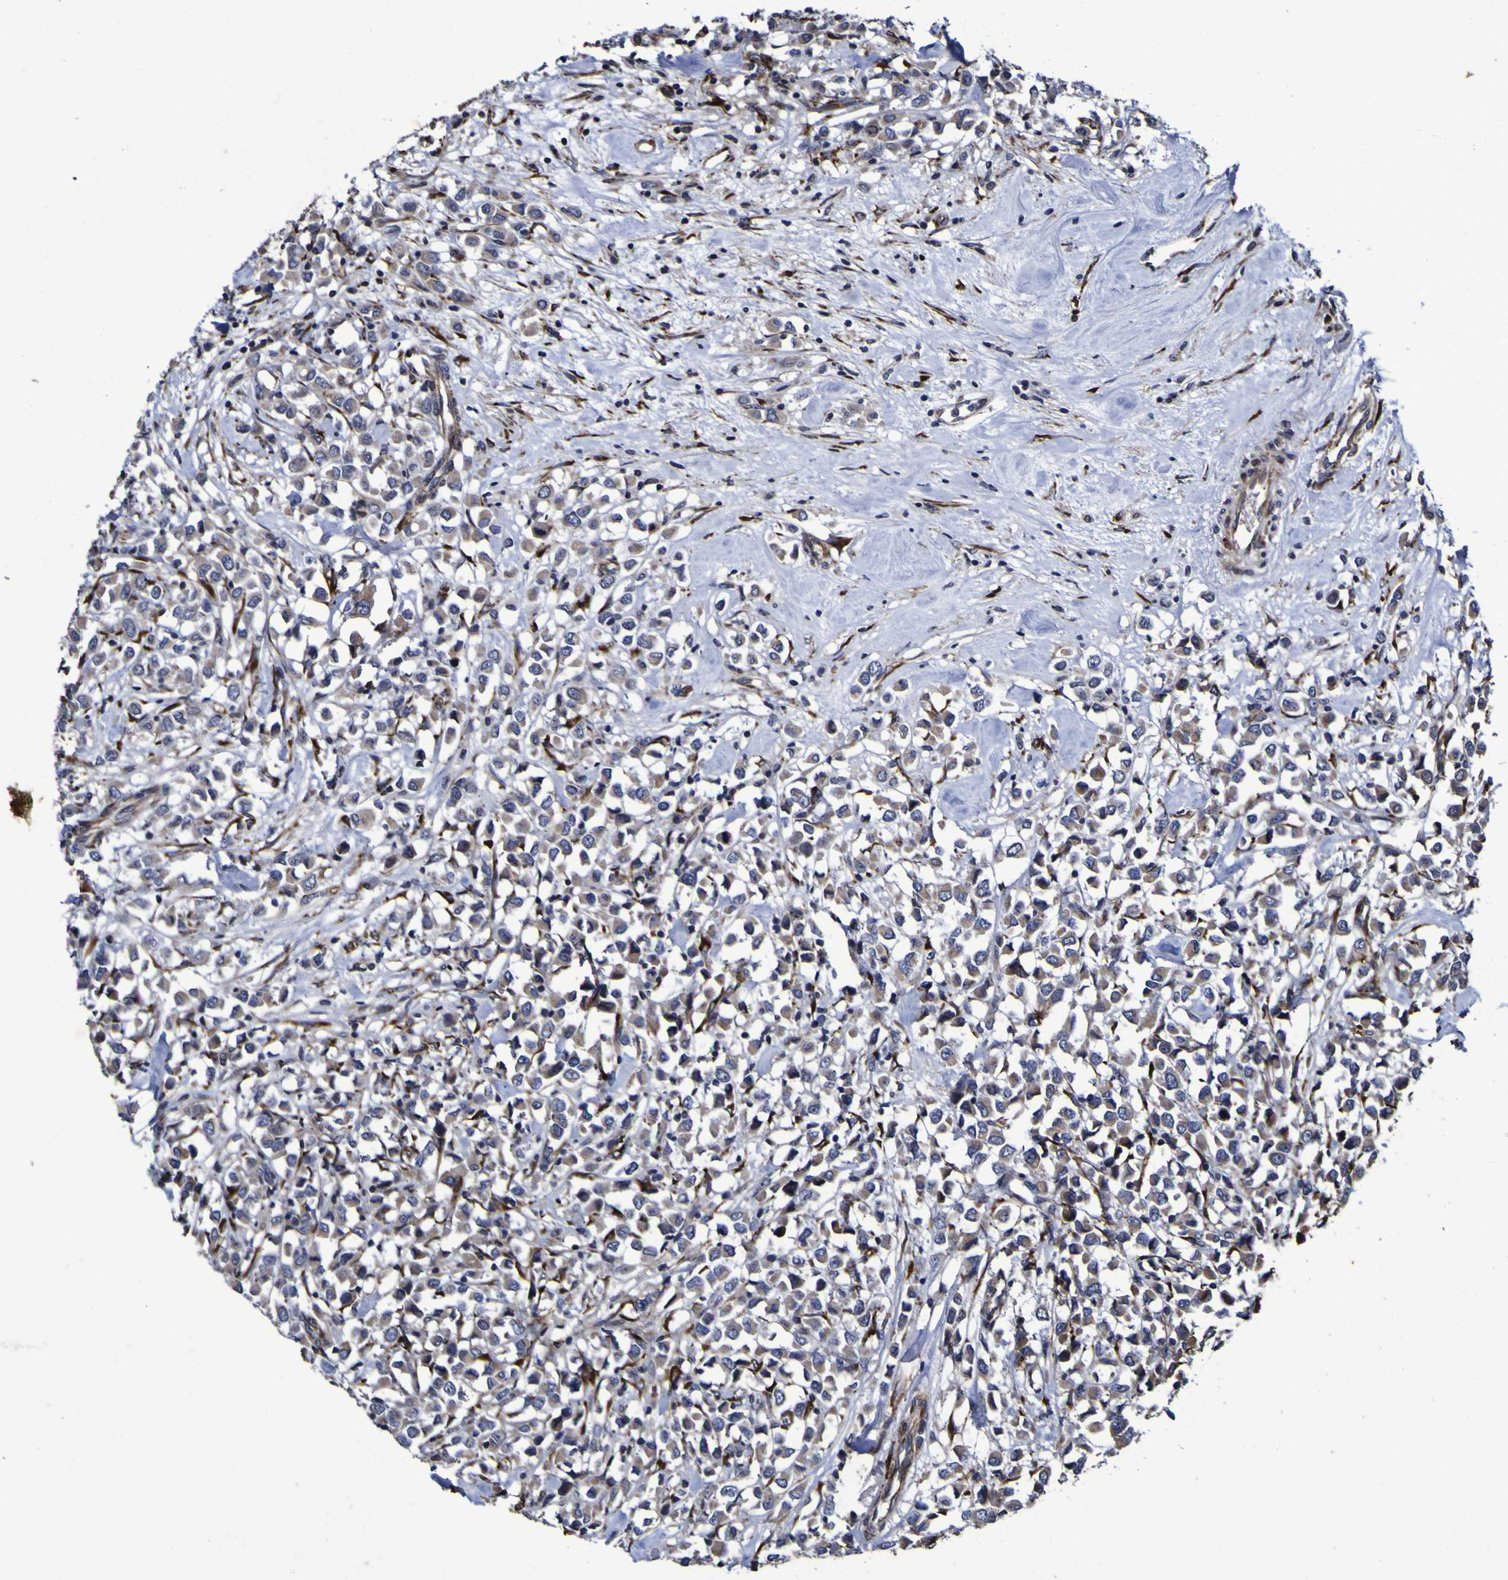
{"staining": {"intensity": "weak", "quantity": ">75%", "location": "cytoplasmic/membranous"}, "tissue": "breast cancer", "cell_type": "Tumor cells", "image_type": "cancer", "snomed": [{"axis": "morphology", "description": "Duct carcinoma"}, {"axis": "topography", "description": "Breast"}], "caption": "Immunohistochemical staining of human breast invasive ductal carcinoma shows low levels of weak cytoplasmic/membranous staining in about >75% of tumor cells.", "gene": "P3H1", "patient": {"sex": "female", "age": 61}}